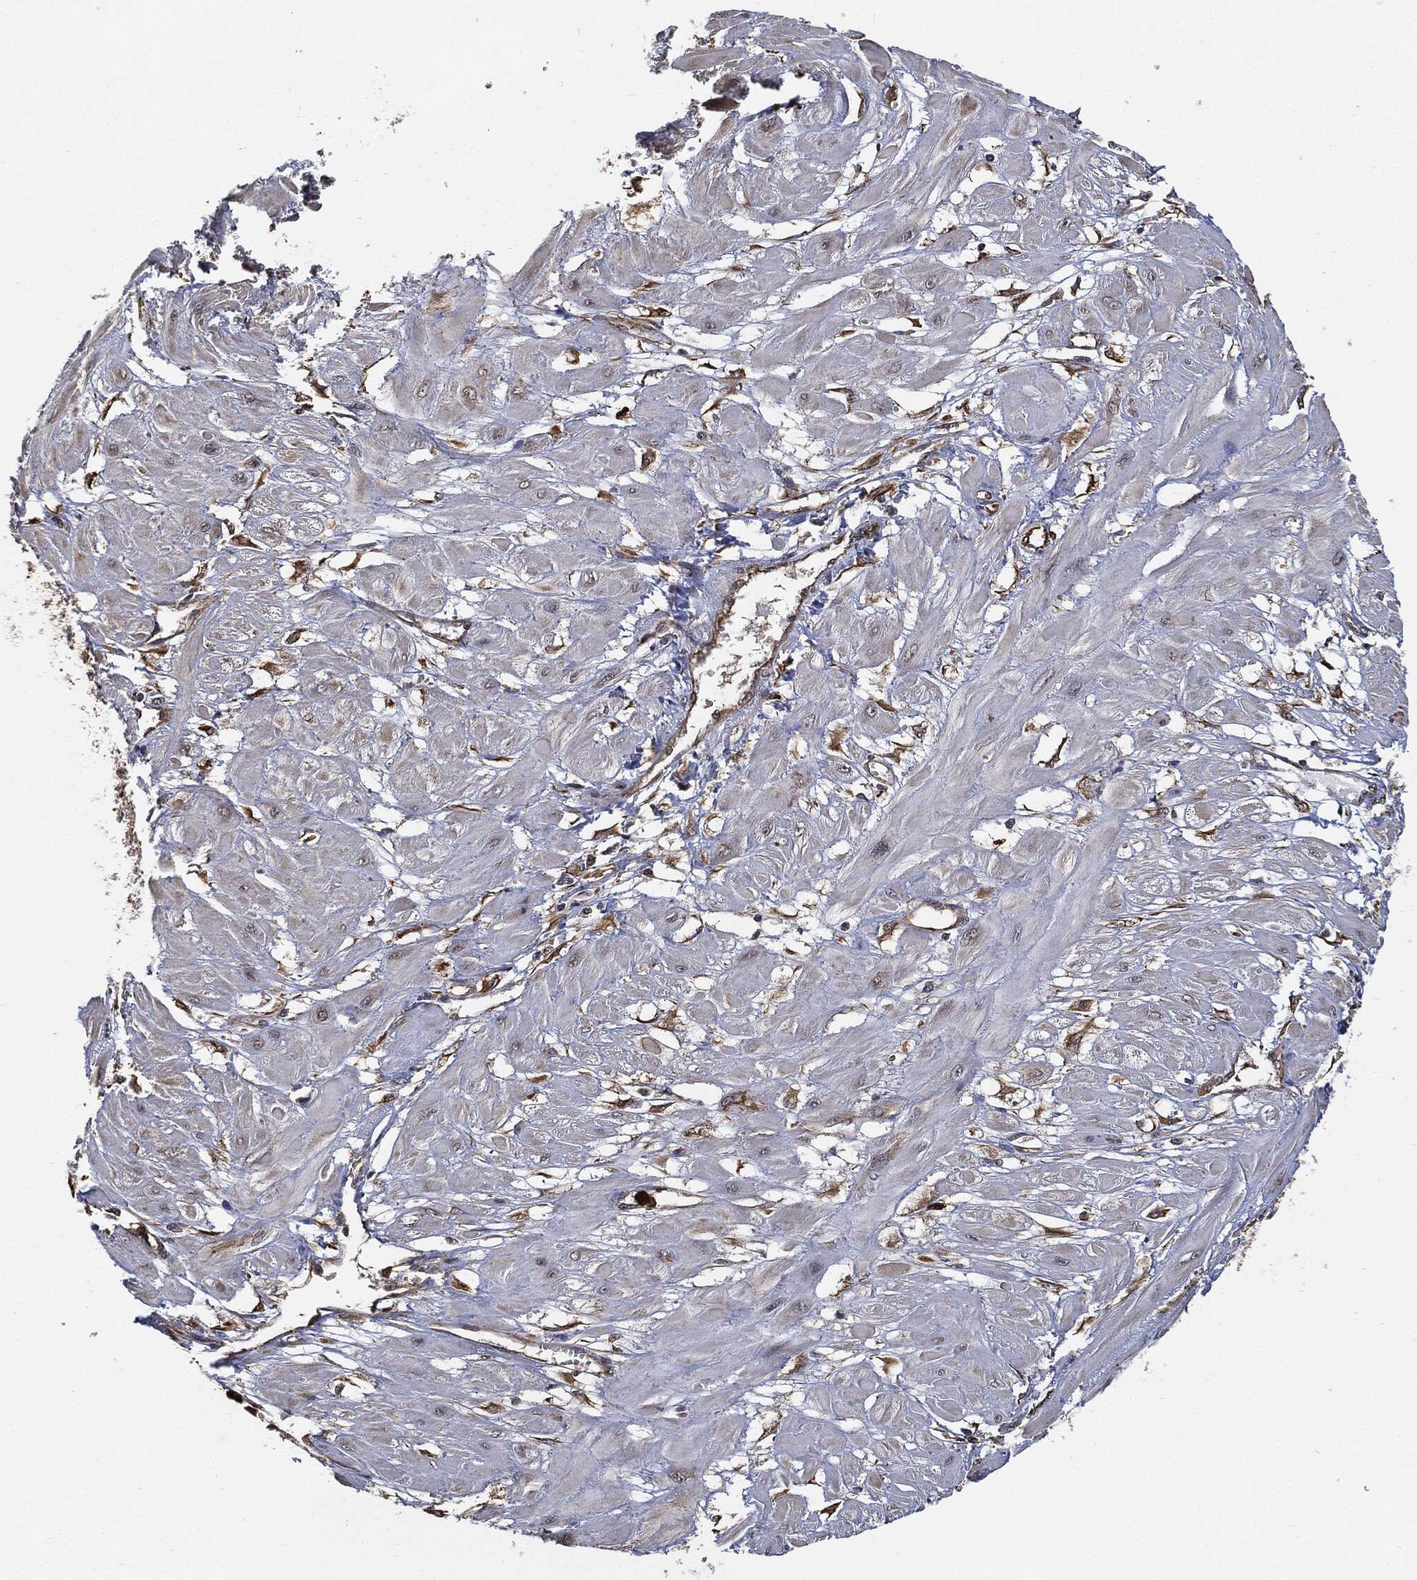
{"staining": {"intensity": "weak", "quantity": "25%-75%", "location": "cytoplasmic/membranous"}, "tissue": "cervical cancer", "cell_type": "Tumor cells", "image_type": "cancer", "snomed": [{"axis": "morphology", "description": "Squamous cell carcinoma, NOS"}, {"axis": "topography", "description": "Cervix"}], "caption": "IHC (DAB) staining of human squamous cell carcinoma (cervical) displays weak cytoplasmic/membranous protein positivity in approximately 25%-75% of tumor cells. Nuclei are stained in blue.", "gene": "S100A9", "patient": {"sex": "female", "age": 34}}